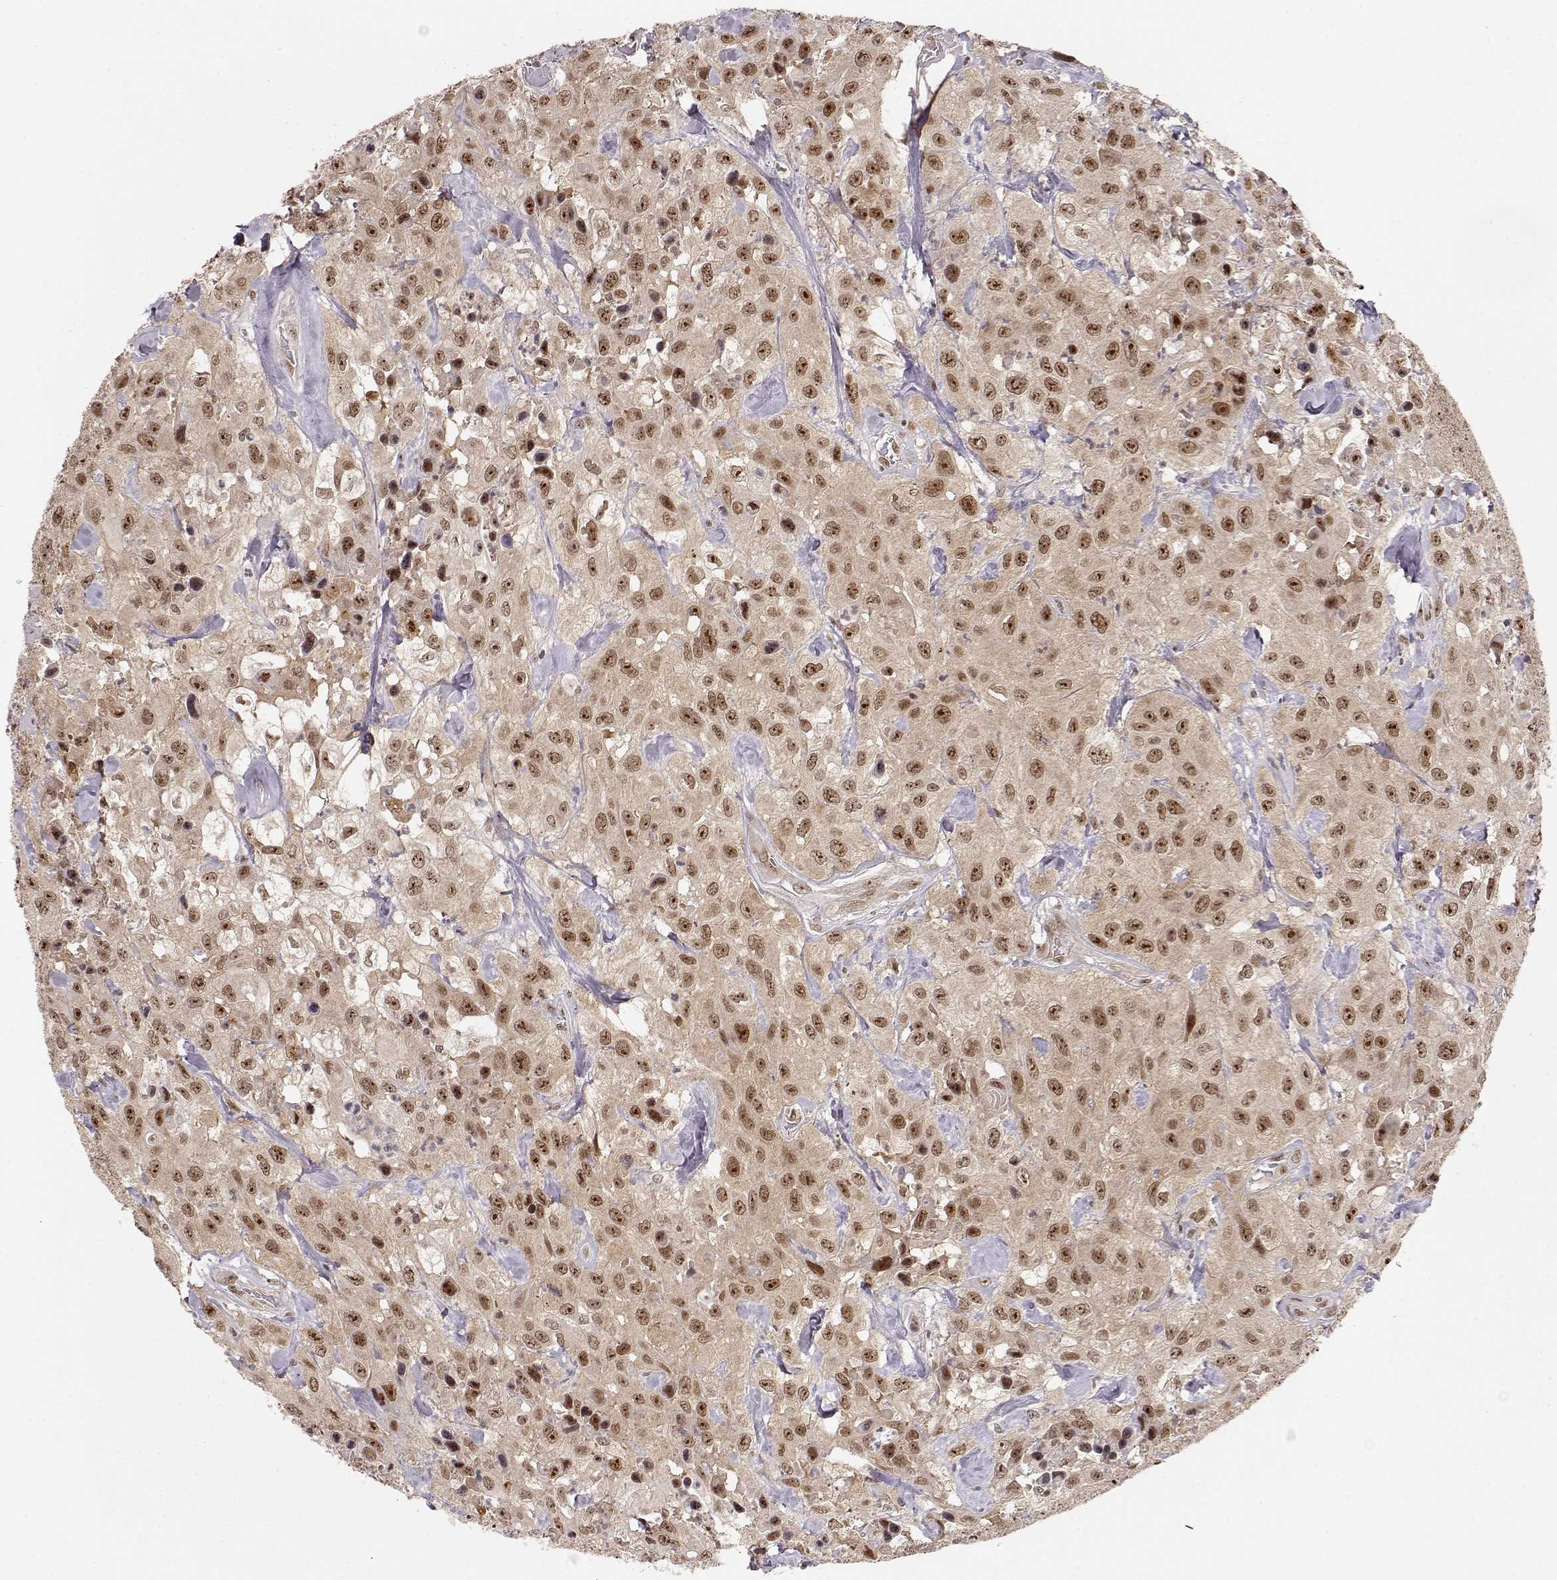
{"staining": {"intensity": "moderate", "quantity": ">75%", "location": "cytoplasmic/membranous,nuclear"}, "tissue": "urothelial cancer", "cell_type": "Tumor cells", "image_type": "cancer", "snomed": [{"axis": "morphology", "description": "Urothelial carcinoma, High grade"}, {"axis": "topography", "description": "Urinary bladder"}], "caption": "Urothelial cancer stained with a brown dye reveals moderate cytoplasmic/membranous and nuclear positive expression in about >75% of tumor cells.", "gene": "CSNK2A1", "patient": {"sex": "male", "age": 79}}